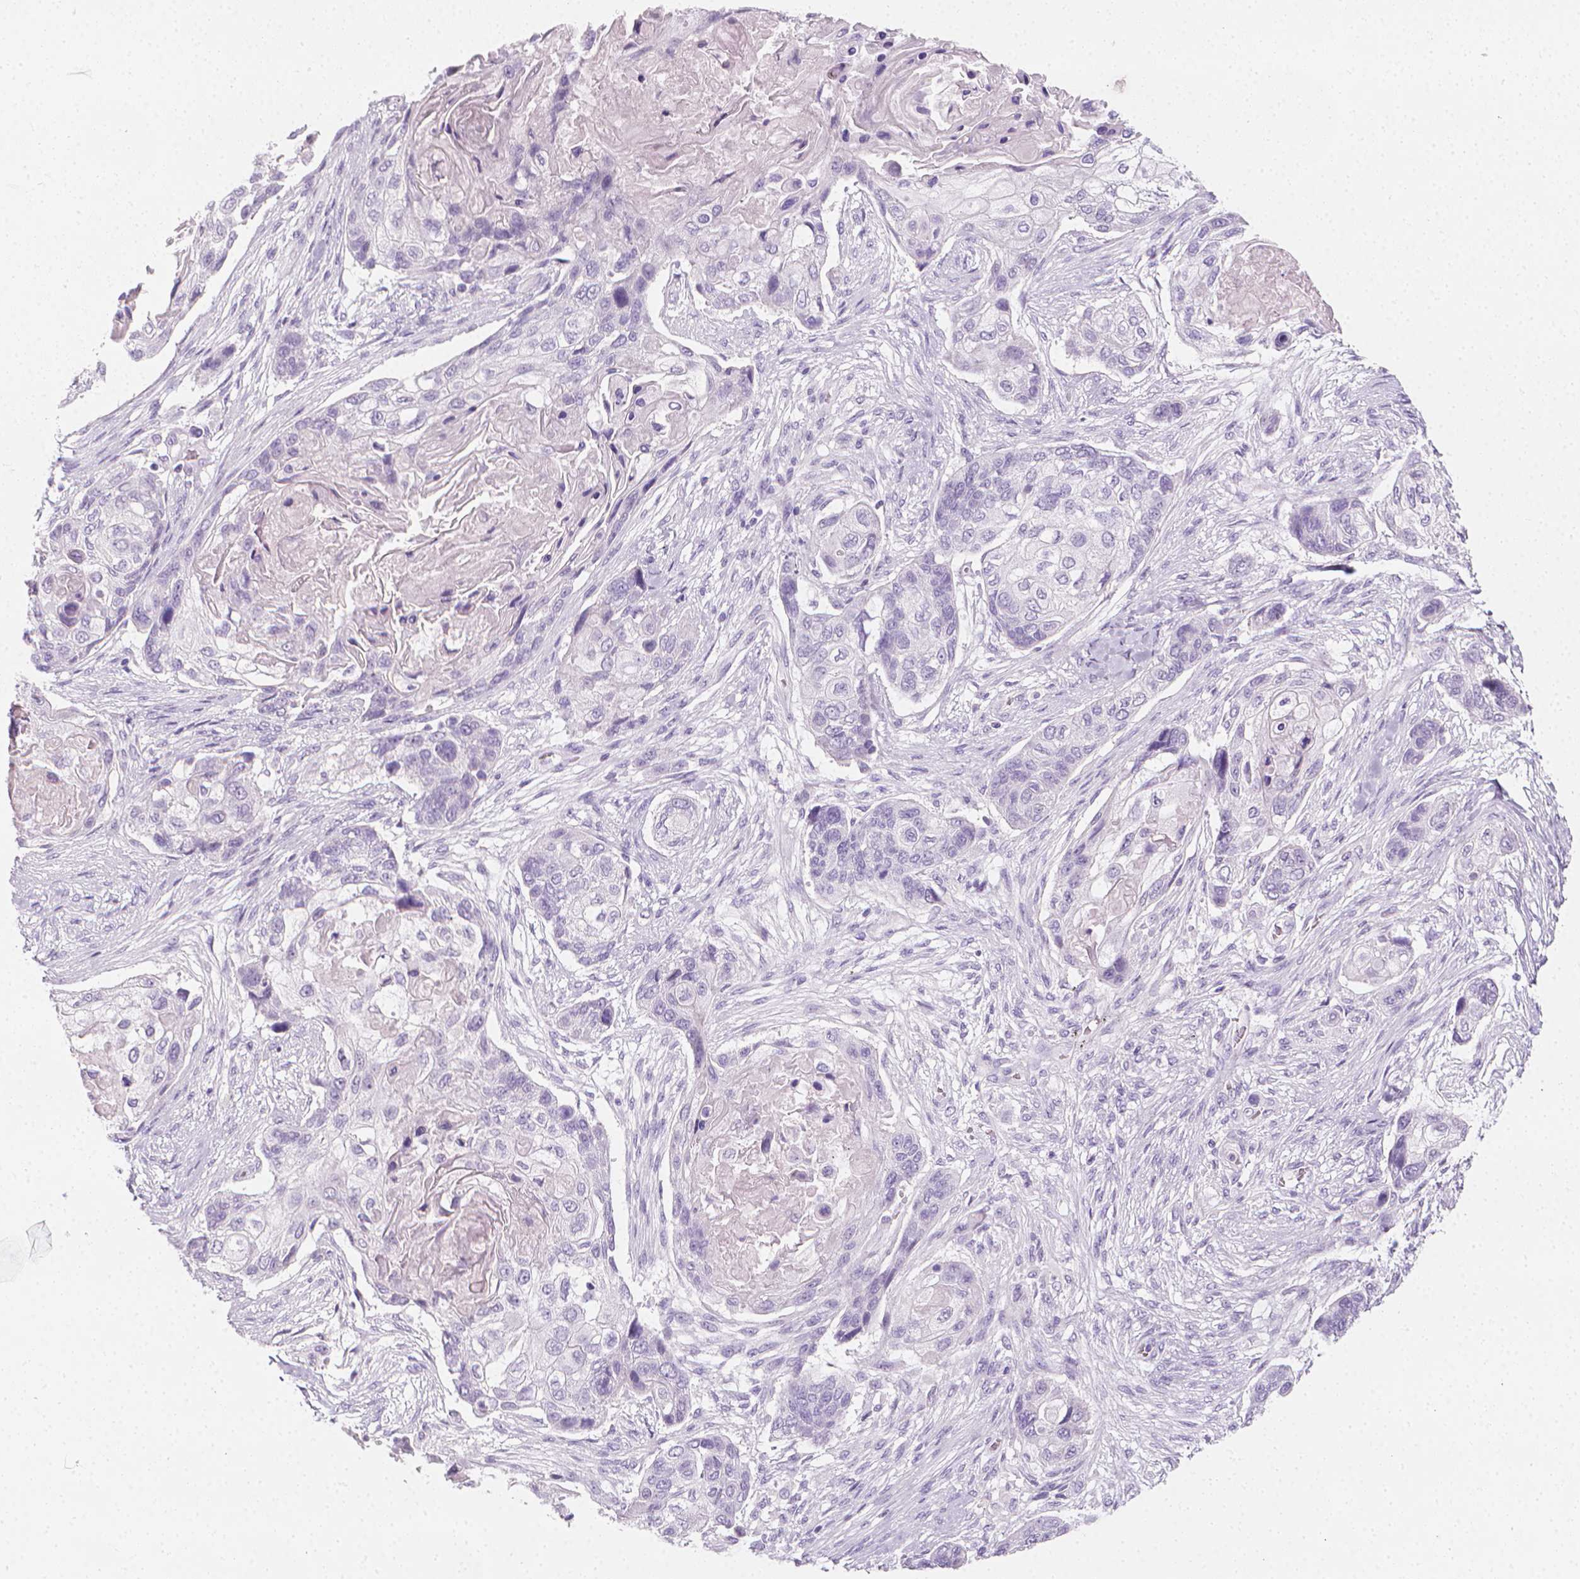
{"staining": {"intensity": "negative", "quantity": "none", "location": "none"}, "tissue": "lung cancer", "cell_type": "Tumor cells", "image_type": "cancer", "snomed": [{"axis": "morphology", "description": "Squamous cell carcinoma, NOS"}, {"axis": "topography", "description": "Lung"}], "caption": "The photomicrograph reveals no staining of tumor cells in lung cancer.", "gene": "DCAF8L1", "patient": {"sex": "male", "age": 69}}